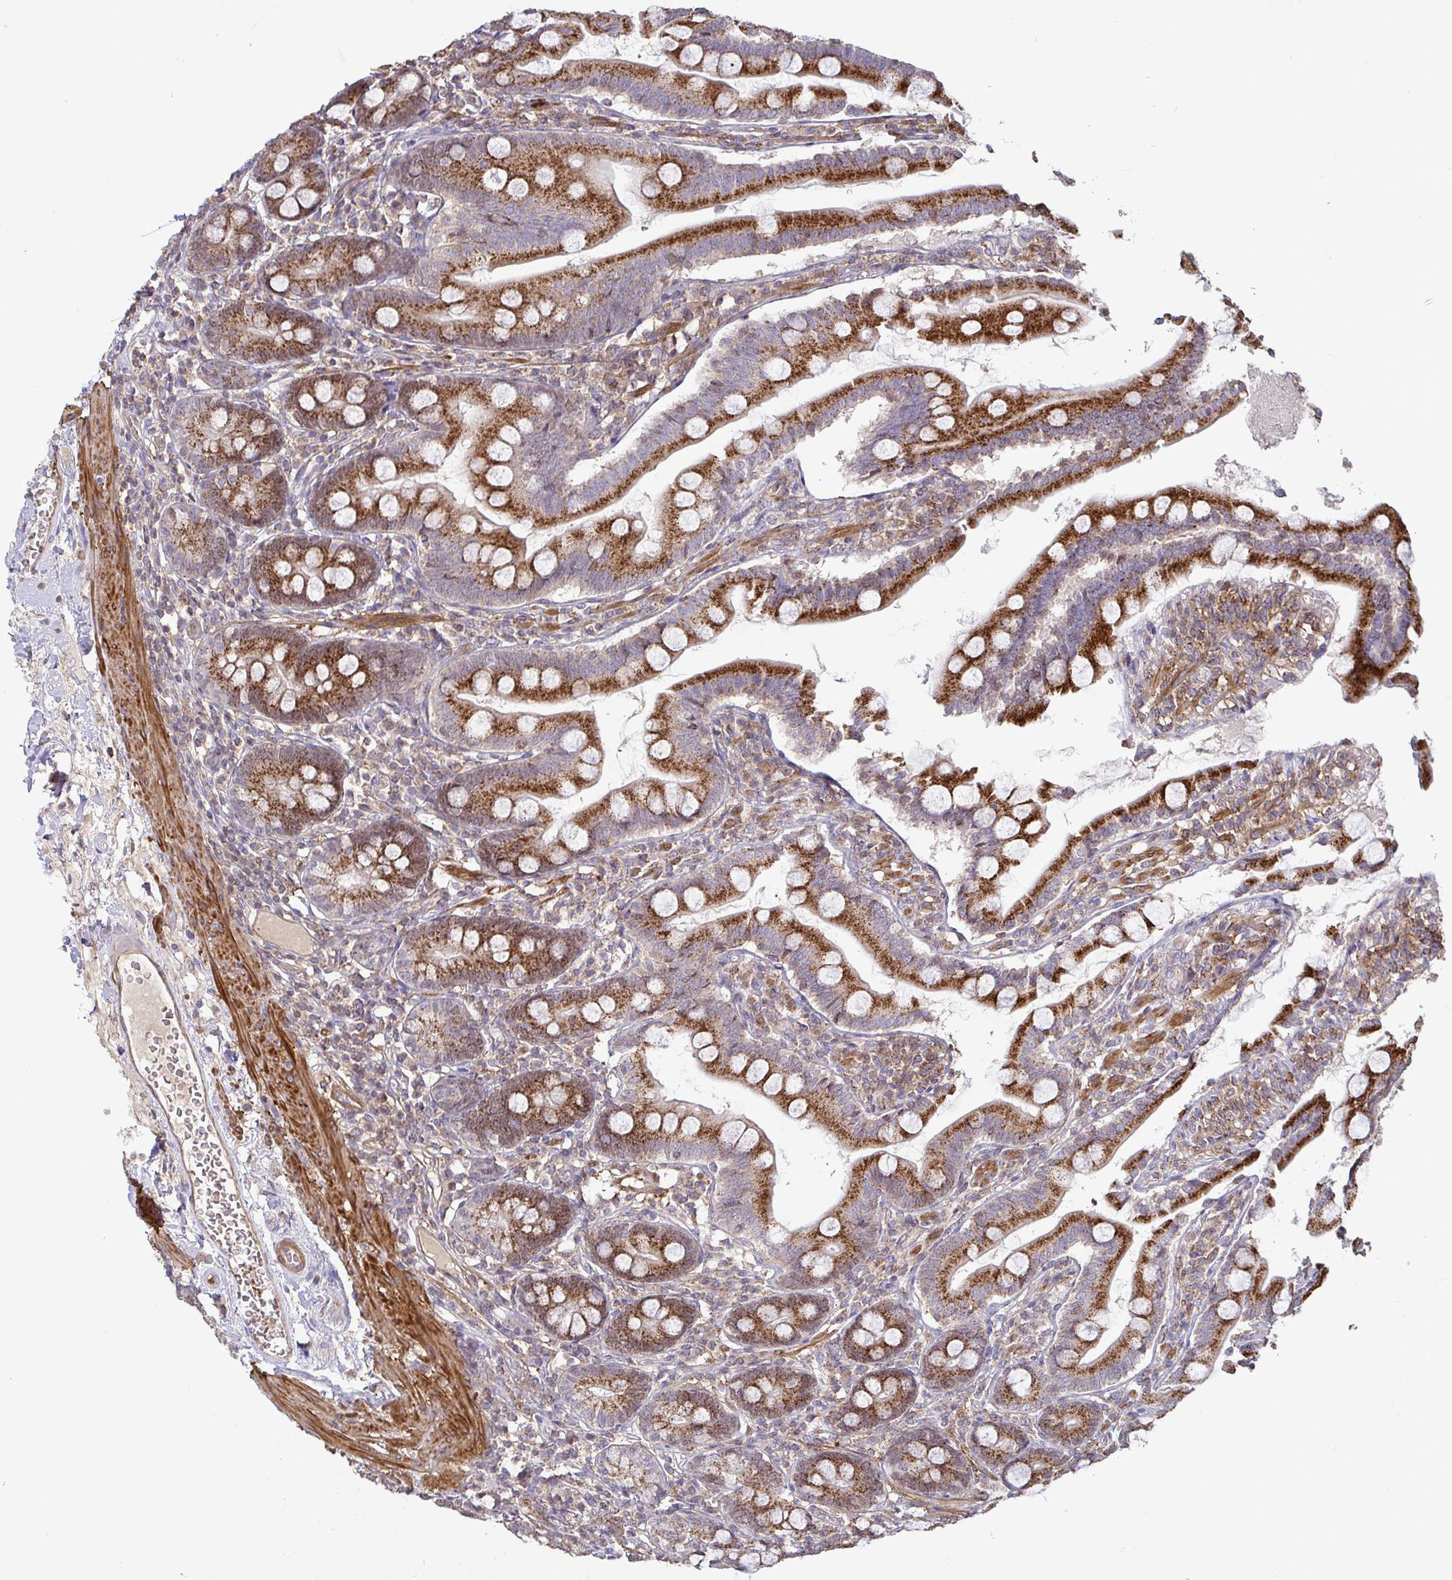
{"staining": {"intensity": "strong", "quantity": ">75%", "location": "cytoplasmic/membranous"}, "tissue": "duodenum", "cell_type": "Glandular cells", "image_type": "normal", "snomed": [{"axis": "morphology", "description": "Normal tissue, NOS"}, {"axis": "topography", "description": "Duodenum"}], "caption": "Human duodenum stained with a brown dye demonstrates strong cytoplasmic/membranous positive positivity in approximately >75% of glandular cells.", "gene": "SPRY1", "patient": {"sex": "female", "age": 67}}